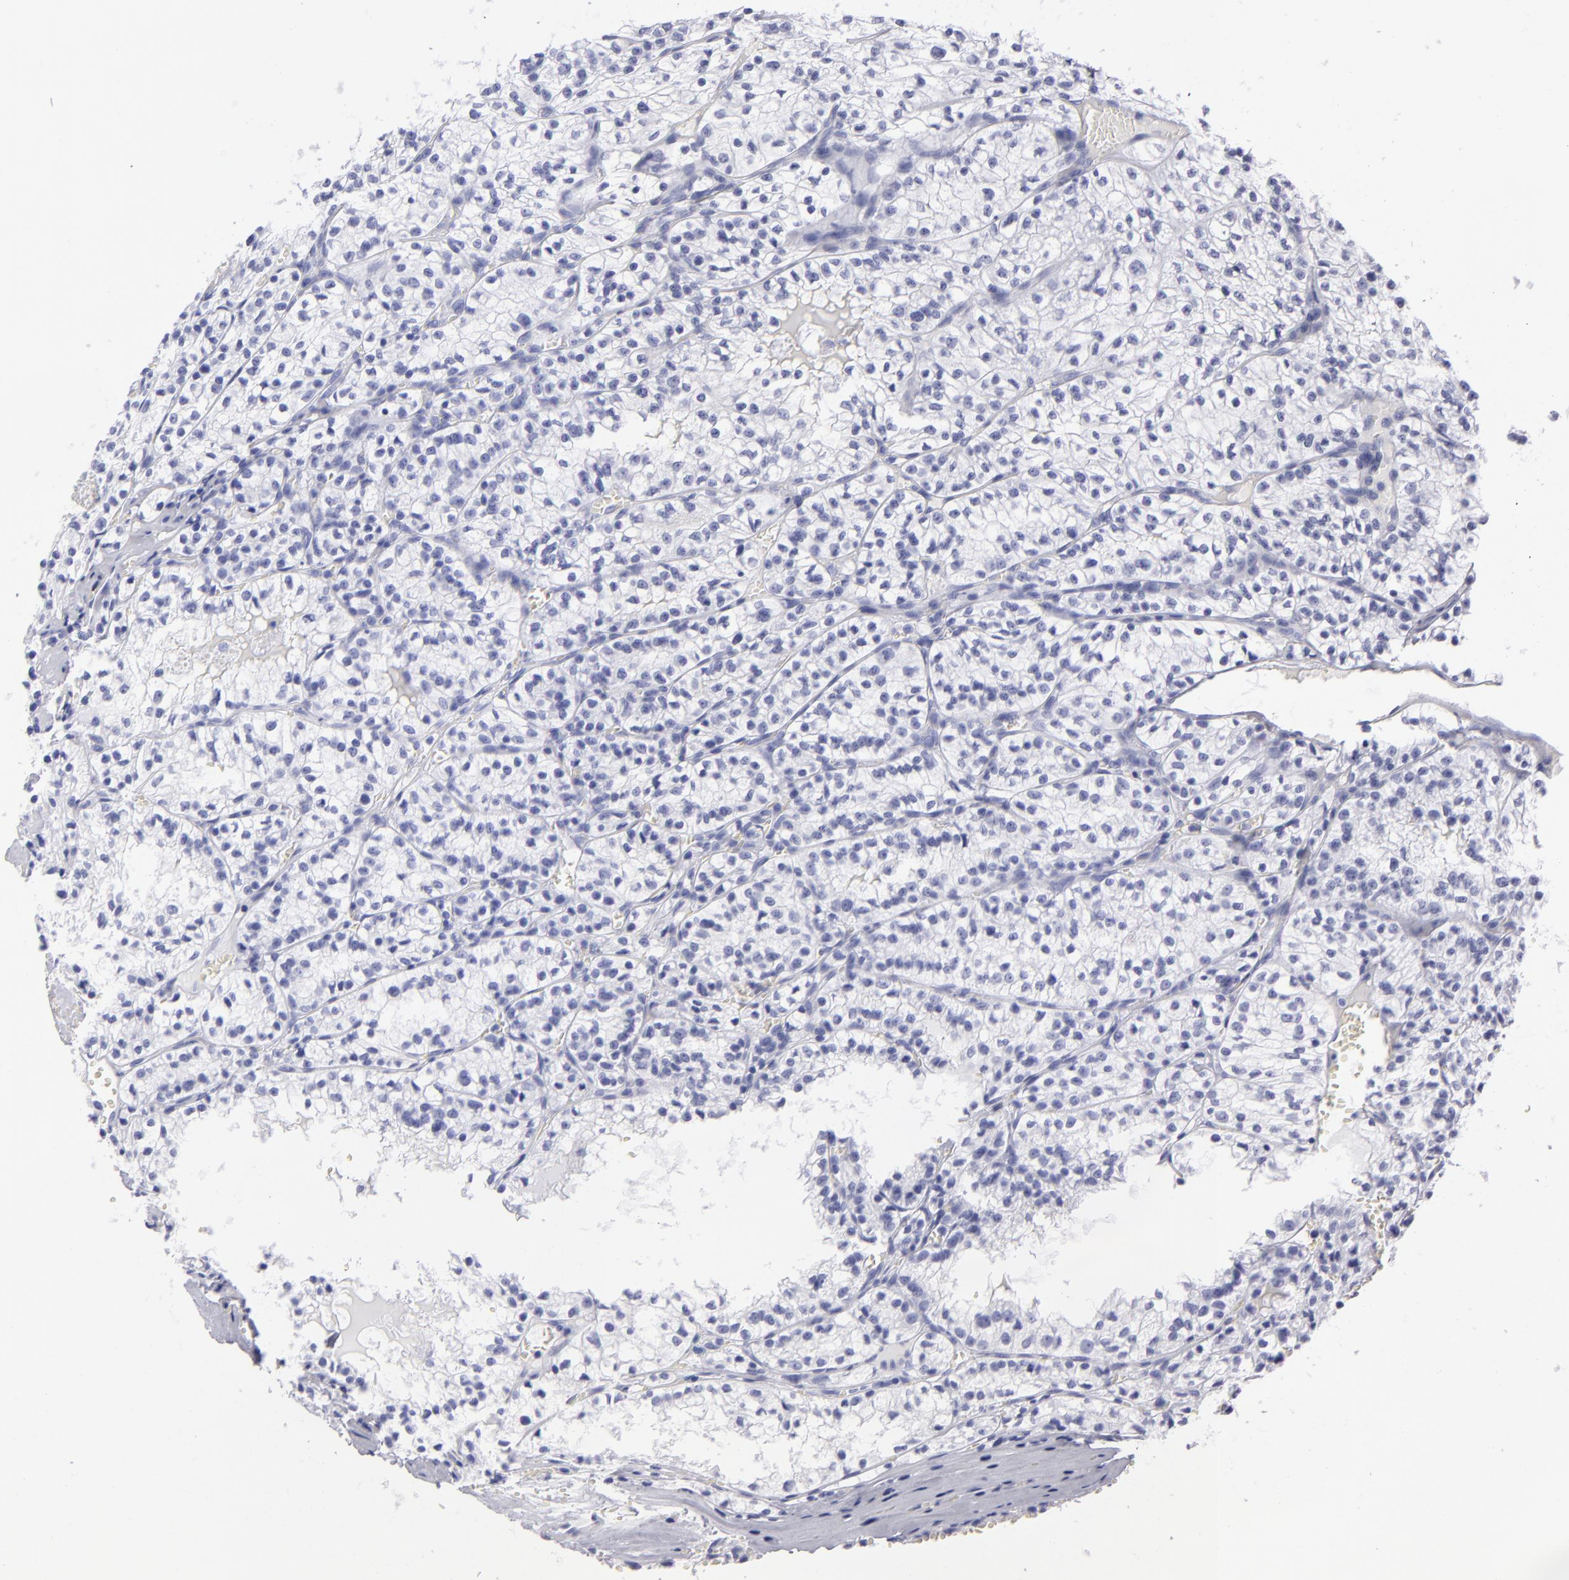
{"staining": {"intensity": "negative", "quantity": "none", "location": "none"}, "tissue": "renal cancer", "cell_type": "Tumor cells", "image_type": "cancer", "snomed": [{"axis": "morphology", "description": "Adenocarcinoma, NOS"}, {"axis": "topography", "description": "Kidney"}], "caption": "A high-resolution image shows immunohistochemistry (IHC) staining of renal cancer, which shows no significant expression in tumor cells. (DAB IHC, high magnification).", "gene": "PVALB", "patient": {"sex": "male", "age": 61}}